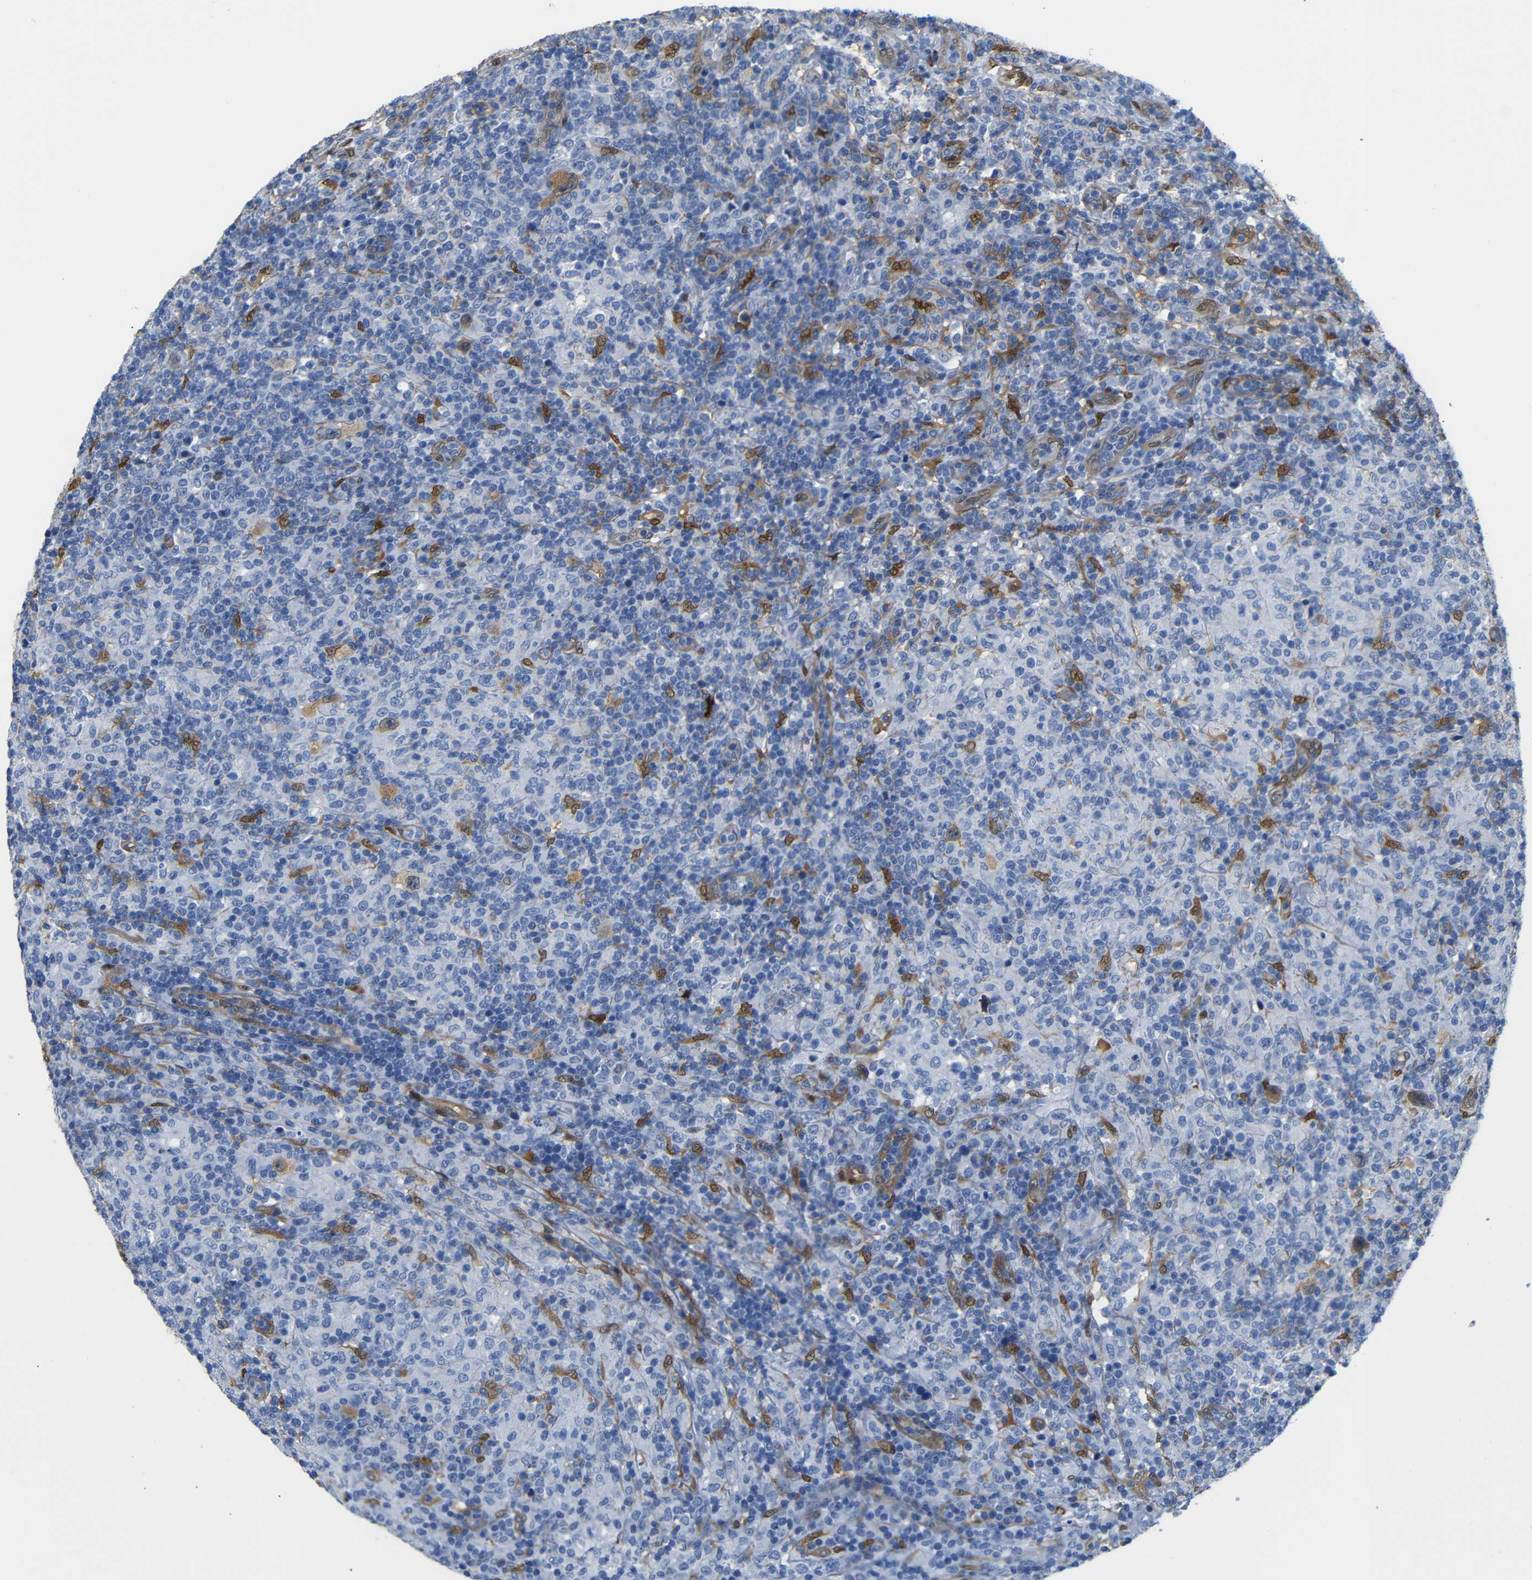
{"staining": {"intensity": "weak", "quantity": ">75%", "location": "cytoplasmic/membranous"}, "tissue": "lymphoma", "cell_type": "Tumor cells", "image_type": "cancer", "snomed": [{"axis": "morphology", "description": "Hodgkin's disease, NOS"}, {"axis": "topography", "description": "Lymph node"}], "caption": "Protein staining of Hodgkin's disease tissue shows weak cytoplasmic/membranous expression in about >75% of tumor cells.", "gene": "YAP1", "patient": {"sex": "male", "age": 70}}